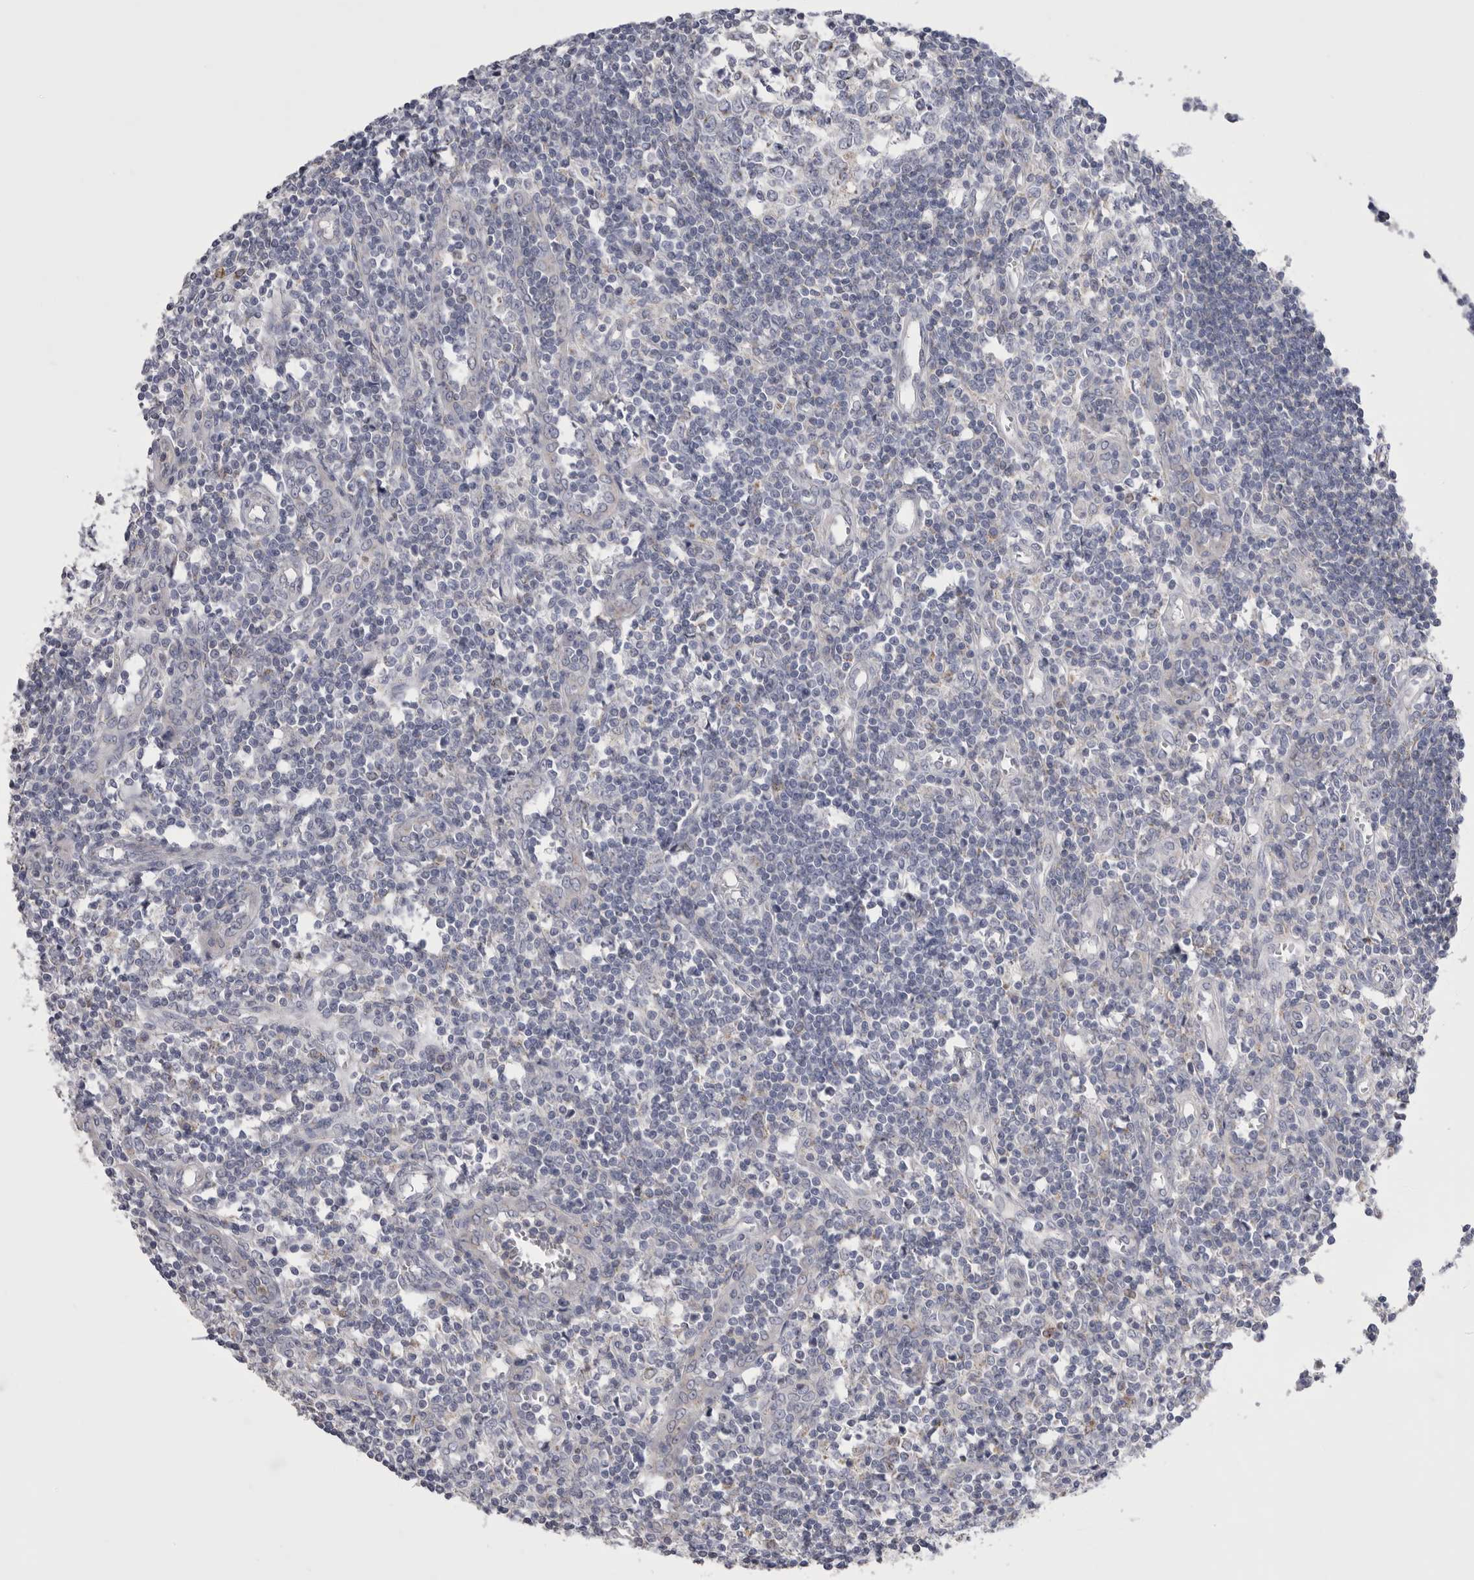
{"staining": {"intensity": "negative", "quantity": "none", "location": "none"}, "tissue": "lymph node", "cell_type": "Germinal center cells", "image_type": "normal", "snomed": [{"axis": "morphology", "description": "Normal tissue, NOS"}, {"axis": "morphology", "description": "Malignant melanoma, Metastatic site"}, {"axis": "topography", "description": "Lymph node"}], "caption": "The micrograph demonstrates no staining of germinal center cells in unremarkable lymph node.", "gene": "CCDC126", "patient": {"sex": "male", "age": 41}}